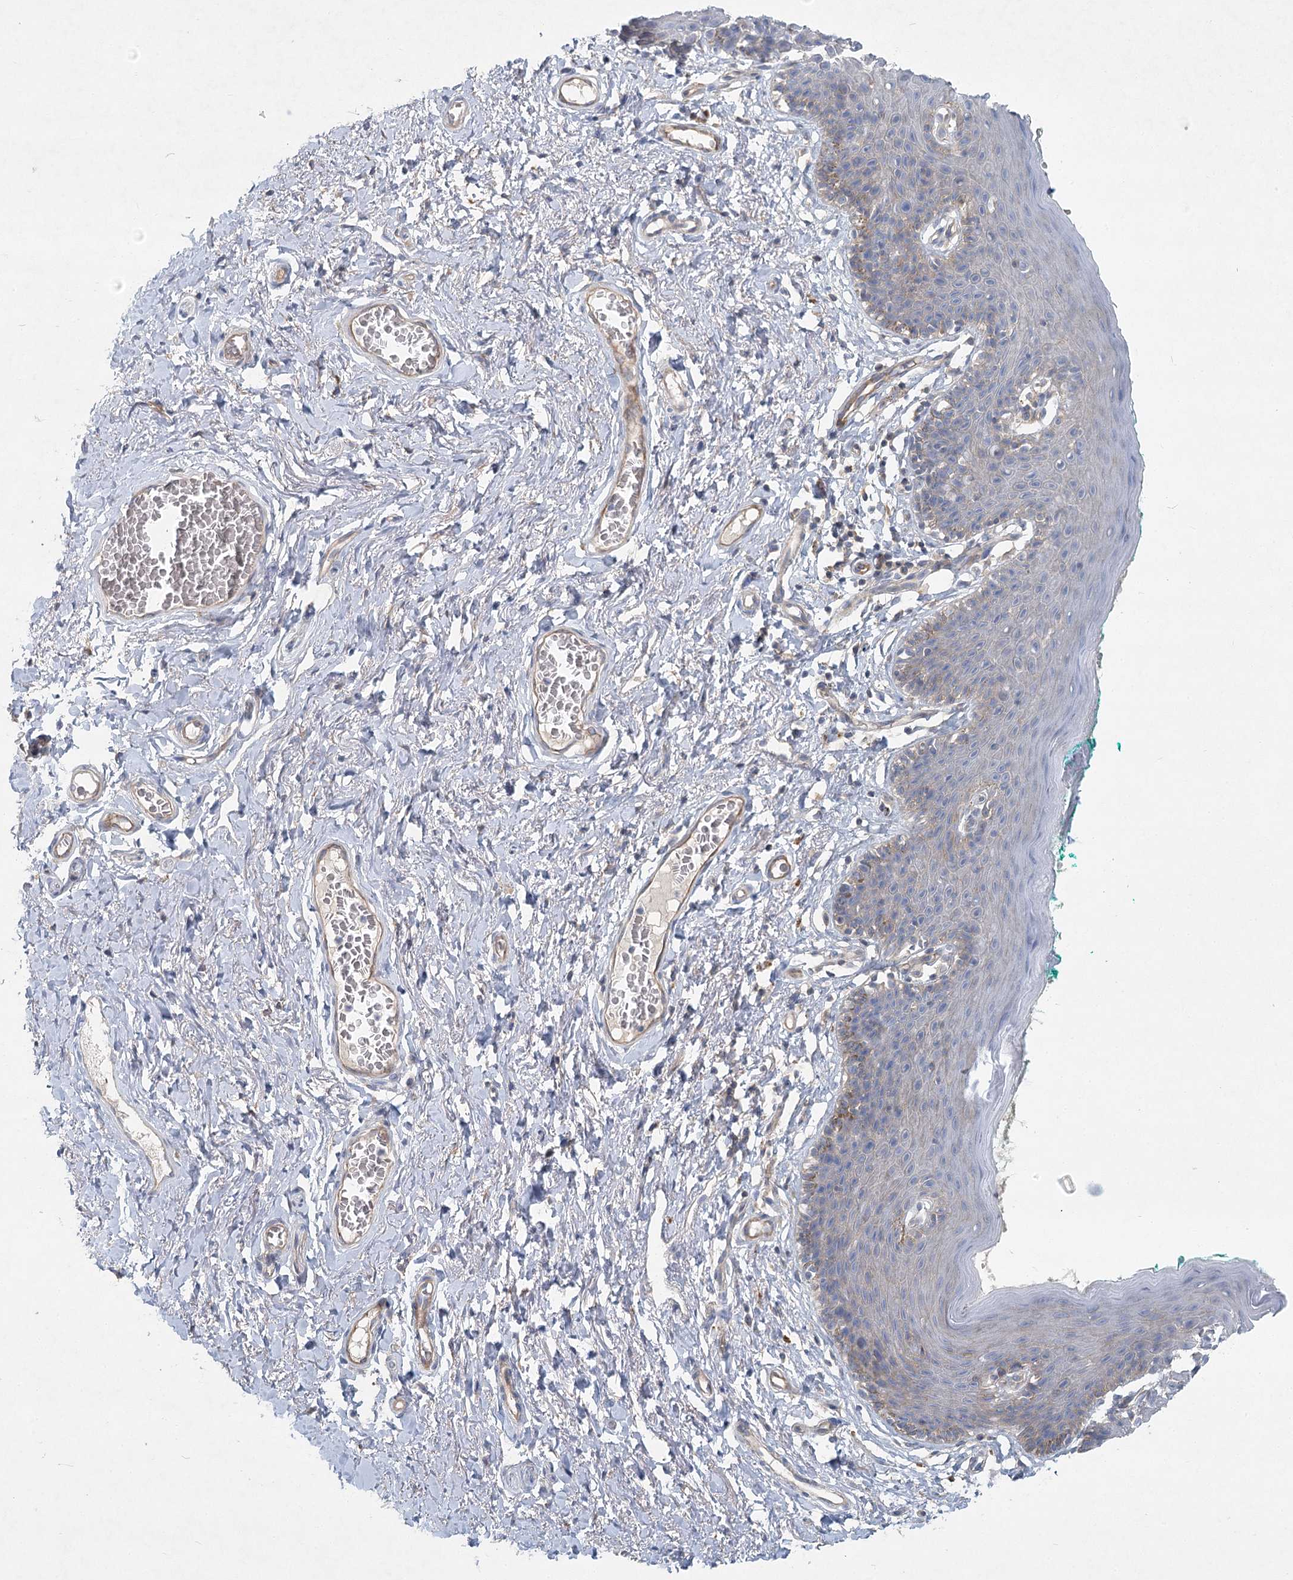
{"staining": {"intensity": "weak", "quantity": "<25%", "location": "cytoplasmic/membranous"}, "tissue": "skin", "cell_type": "Epidermal cells", "image_type": "normal", "snomed": [{"axis": "morphology", "description": "Normal tissue, NOS"}, {"axis": "topography", "description": "Vulva"}], "caption": "Benign skin was stained to show a protein in brown. There is no significant expression in epidermal cells. The staining is performed using DAB brown chromogen with nuclei counter-stained in using hematoxylin.", "gene": "DNMBP", "patient": {"sex": "female", "age": 66}}